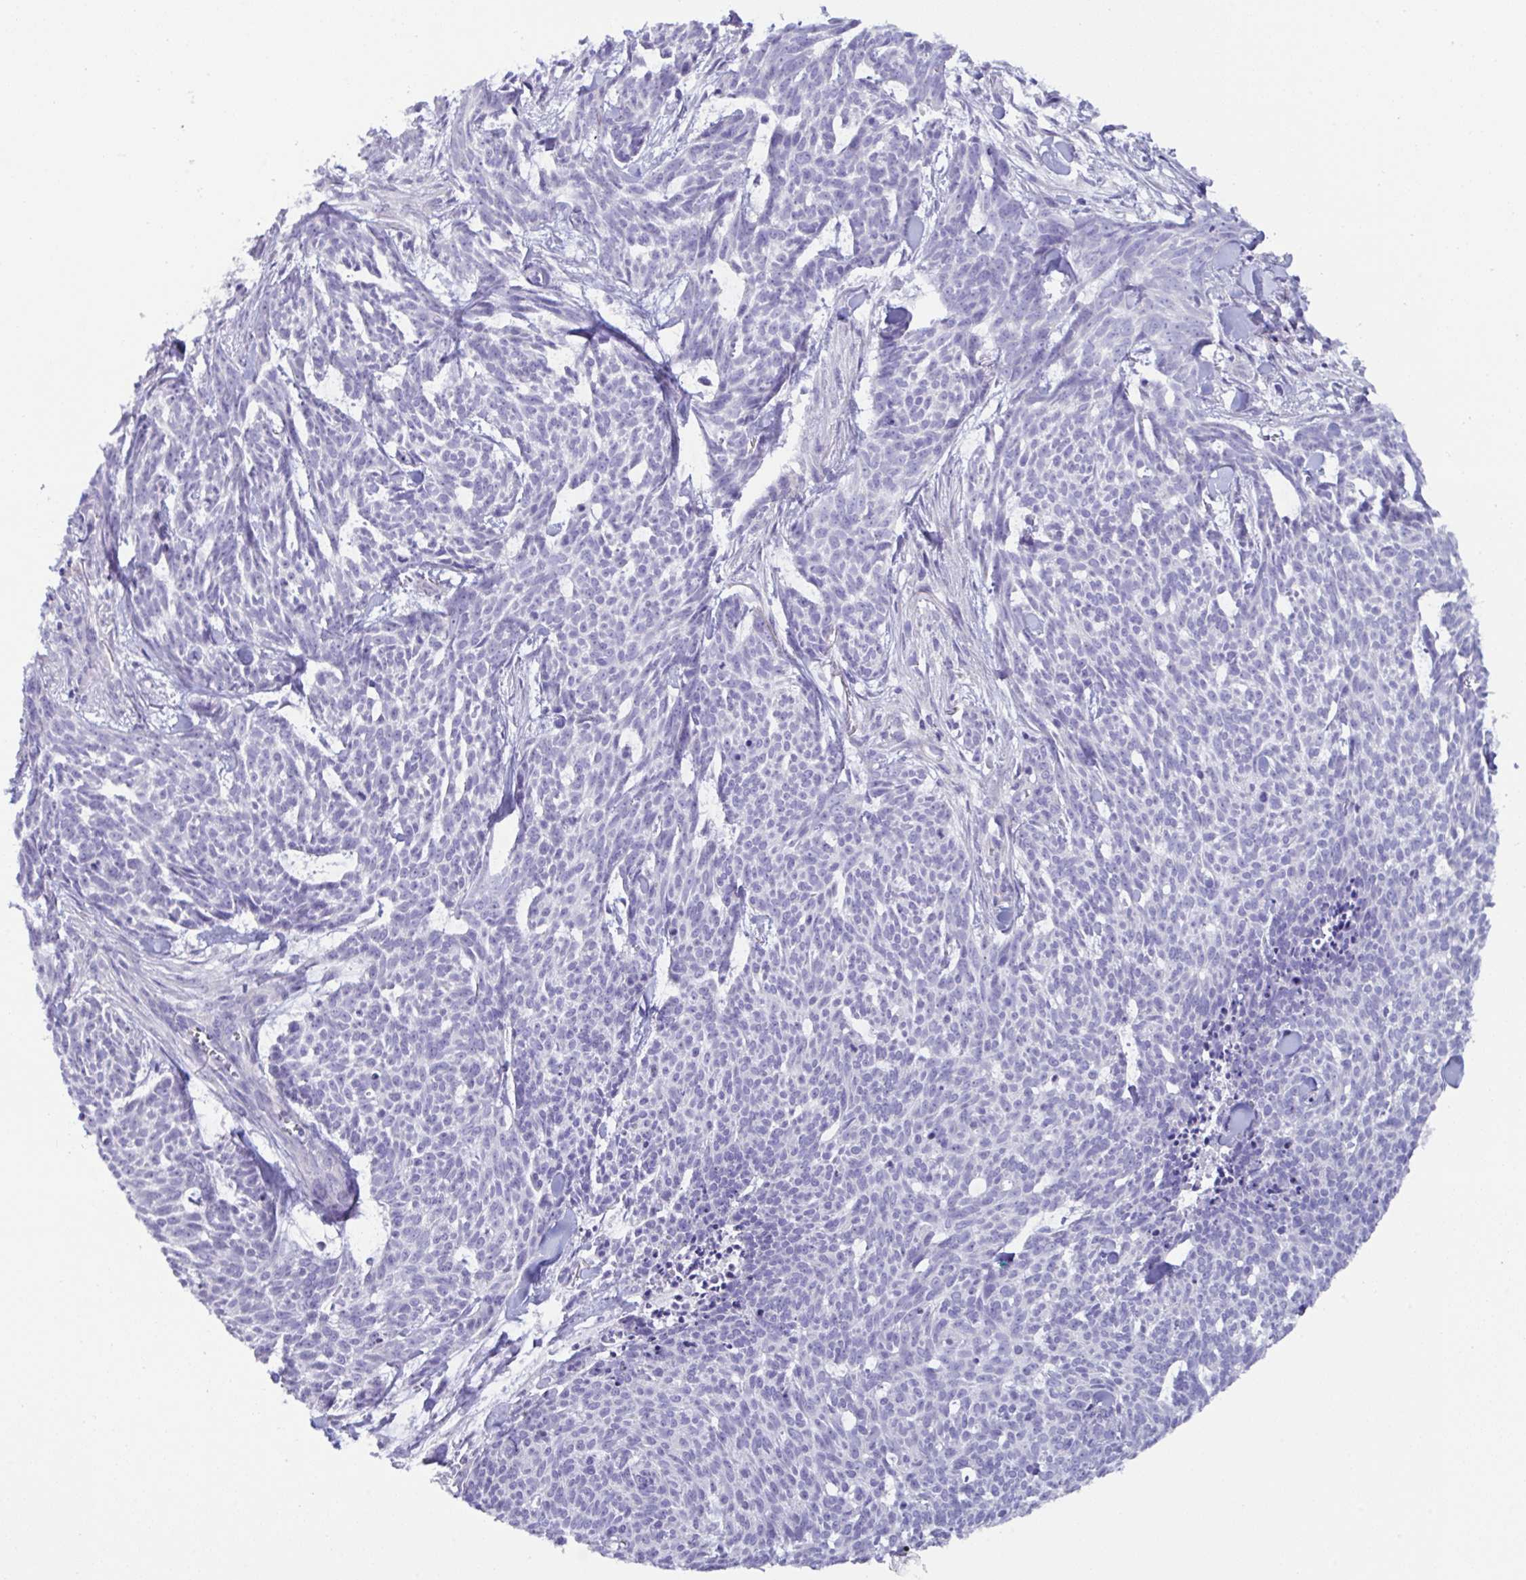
{"staining": {"intensity": "negative", "quantity": "none", "location": "none"}, "tissue": "skin cancer", "cell_type": "Tumor cells", "image_type": "cancer", "snomed": [{"axis": "morphology", "description": "Basal cell carcinoma"}, {"axis": "topography", "description": "Skin"}], "caption": "This is an IHC micrograph of human basal cell carcinoma (skin). There is no staining in tumor cells.", "gene": "MED11", "patient": {"sex": "female", "age": 93}}